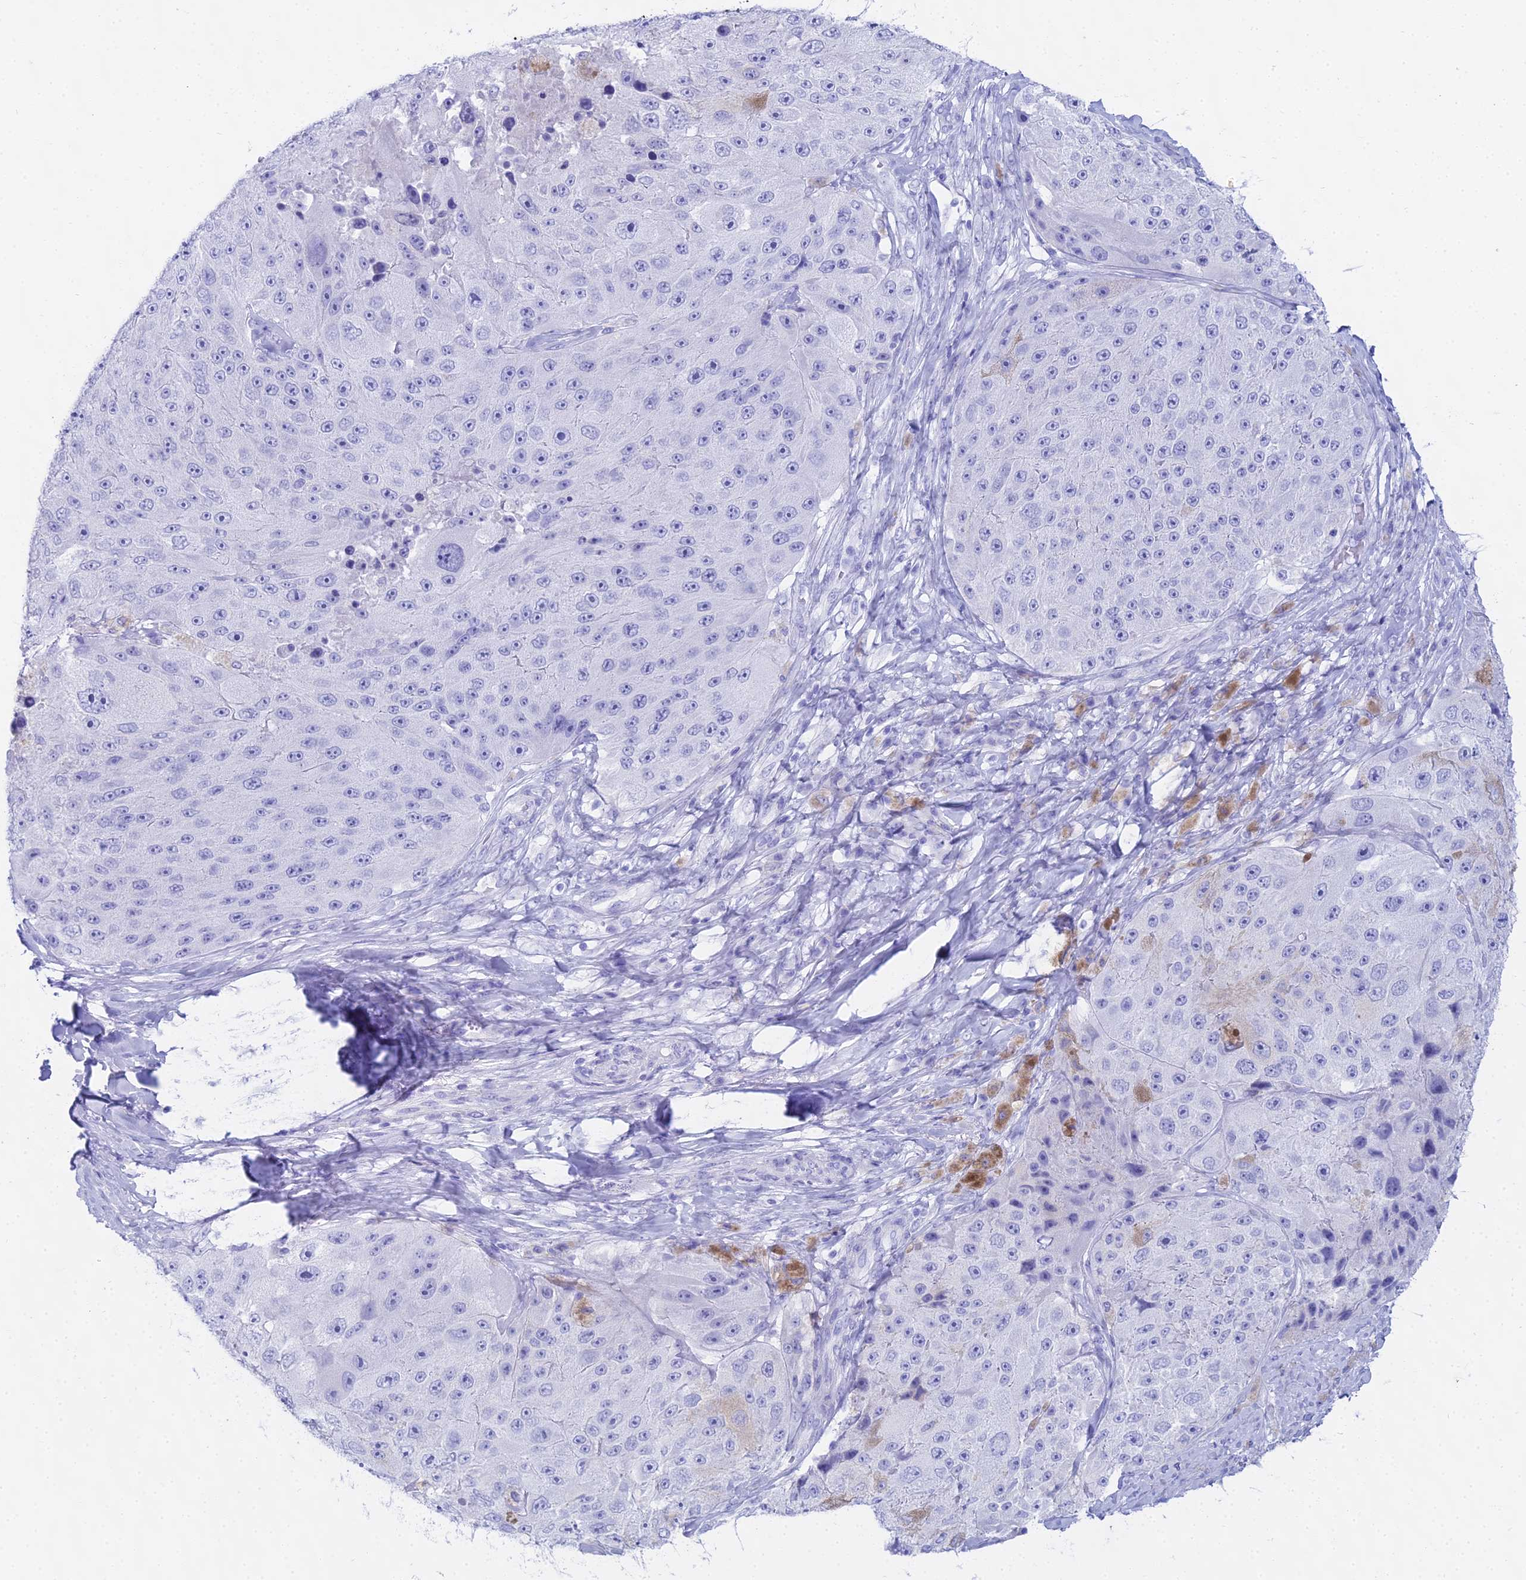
{"staining": {"intensity": "negative", "quantity": "none", "location": "none"}, "tissue": "melanoma", "cell_type": "Tumor cells", "image_type": "cancer", "snomed": [{"axis": "morphology", "description": "Malignant melanoma, Metastatic site"}, {"axis": "topography", "description": "Lymph node"}], "caption": "Immunohistochemistry (IHC) histopathology image of neoplastic tissue: malignant melanoma (metastatic site) stained with DAB displays no significant protein staining in tumor cells.", "gene": "CGB2", "patient": {"sex": "male", "age": 62}}